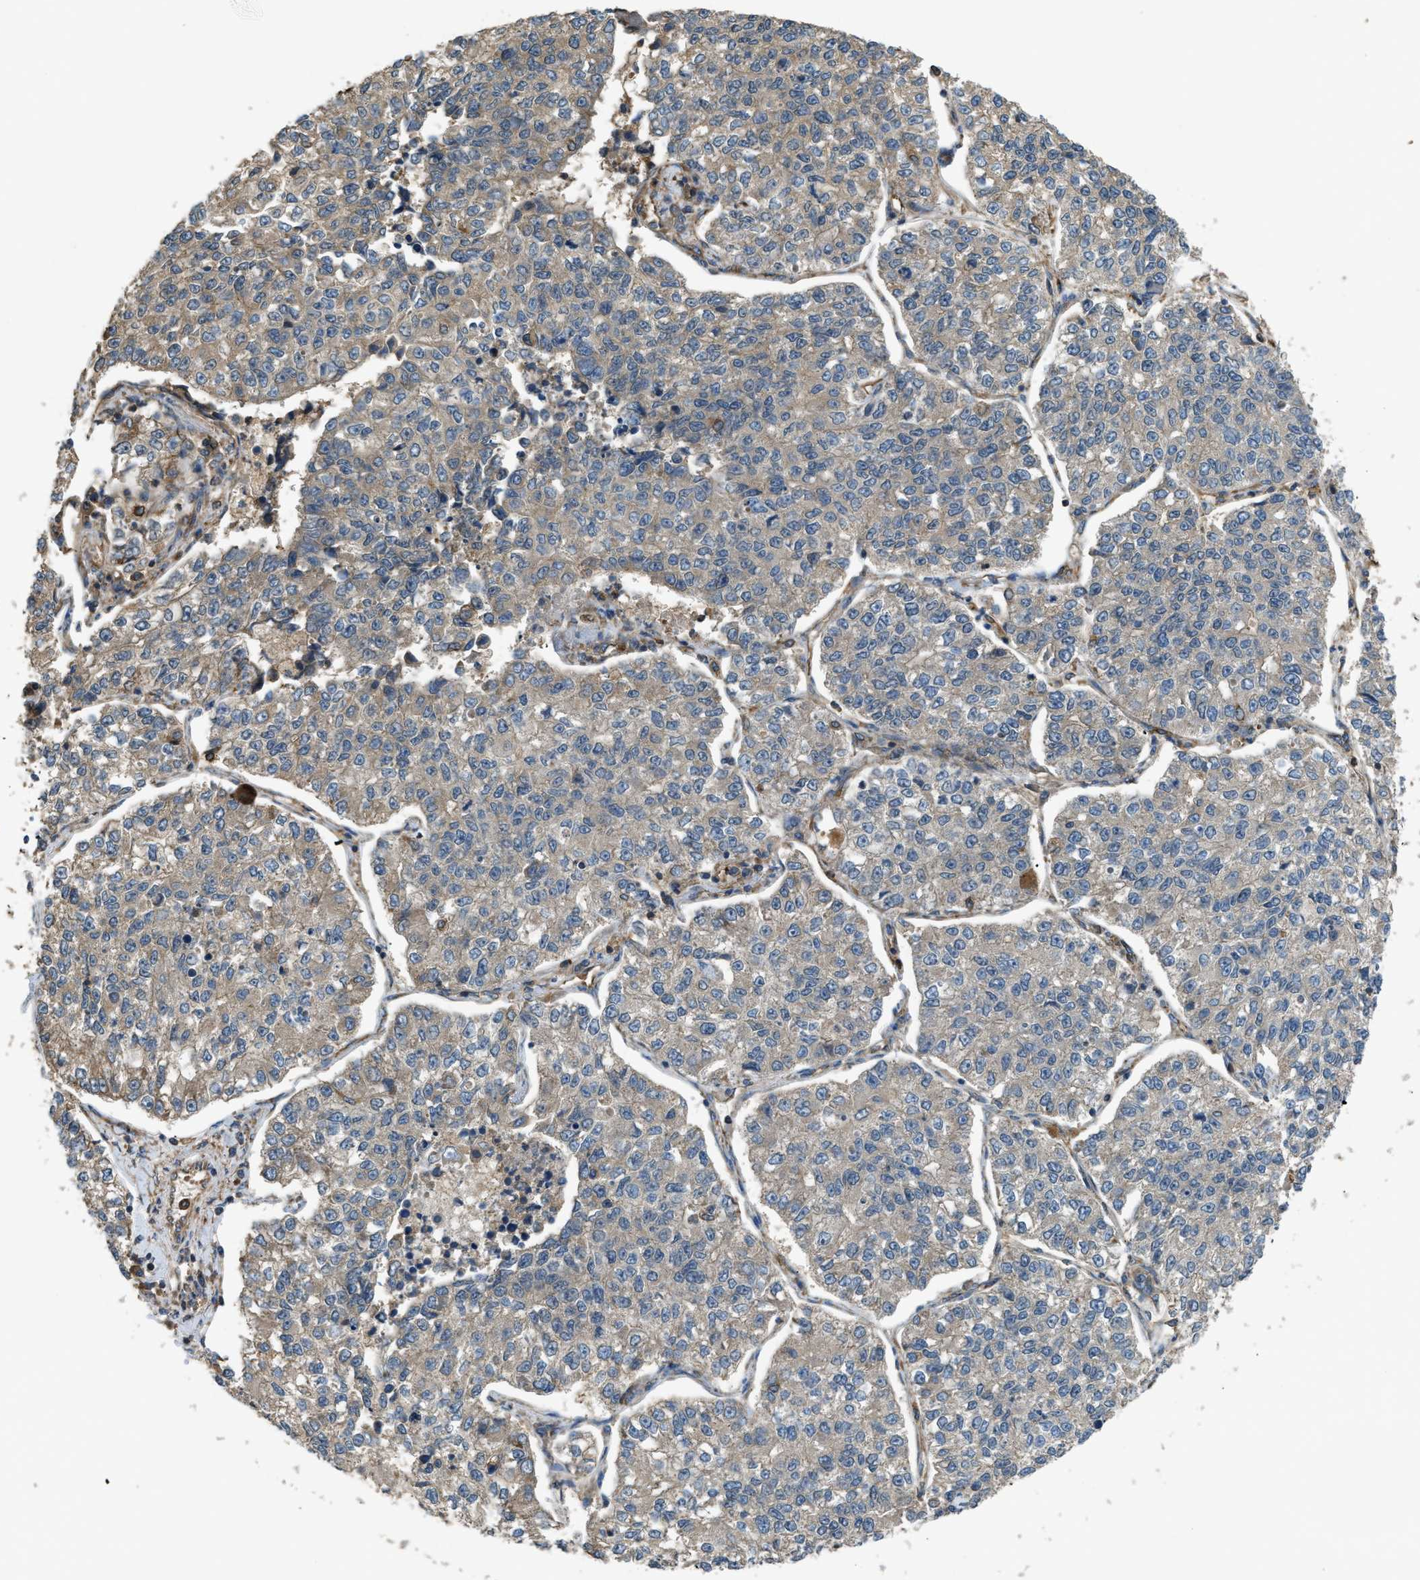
{"staining": {"intensity": "weak", "quantity": "25%-75%", "location": "cytoplasmic/membranous"}, "tissue": "lung cancer", "cell_type": "Tumor cells", "image_type": "cancer", "snomed": [{"axis": "morphology", "description": "Adenocarcinoma, NOS"}, {"axis": "topography", "description": "Lung"}], "caption": "Immunohistochemical staining of lung adenocarcinoma exhibits low levels of weak cytoplasmic/membranous protein positivity in about 25%-75% of tumor cells.", "gene": "BAG4", "patient": {"sex": "male", "age": 49}}